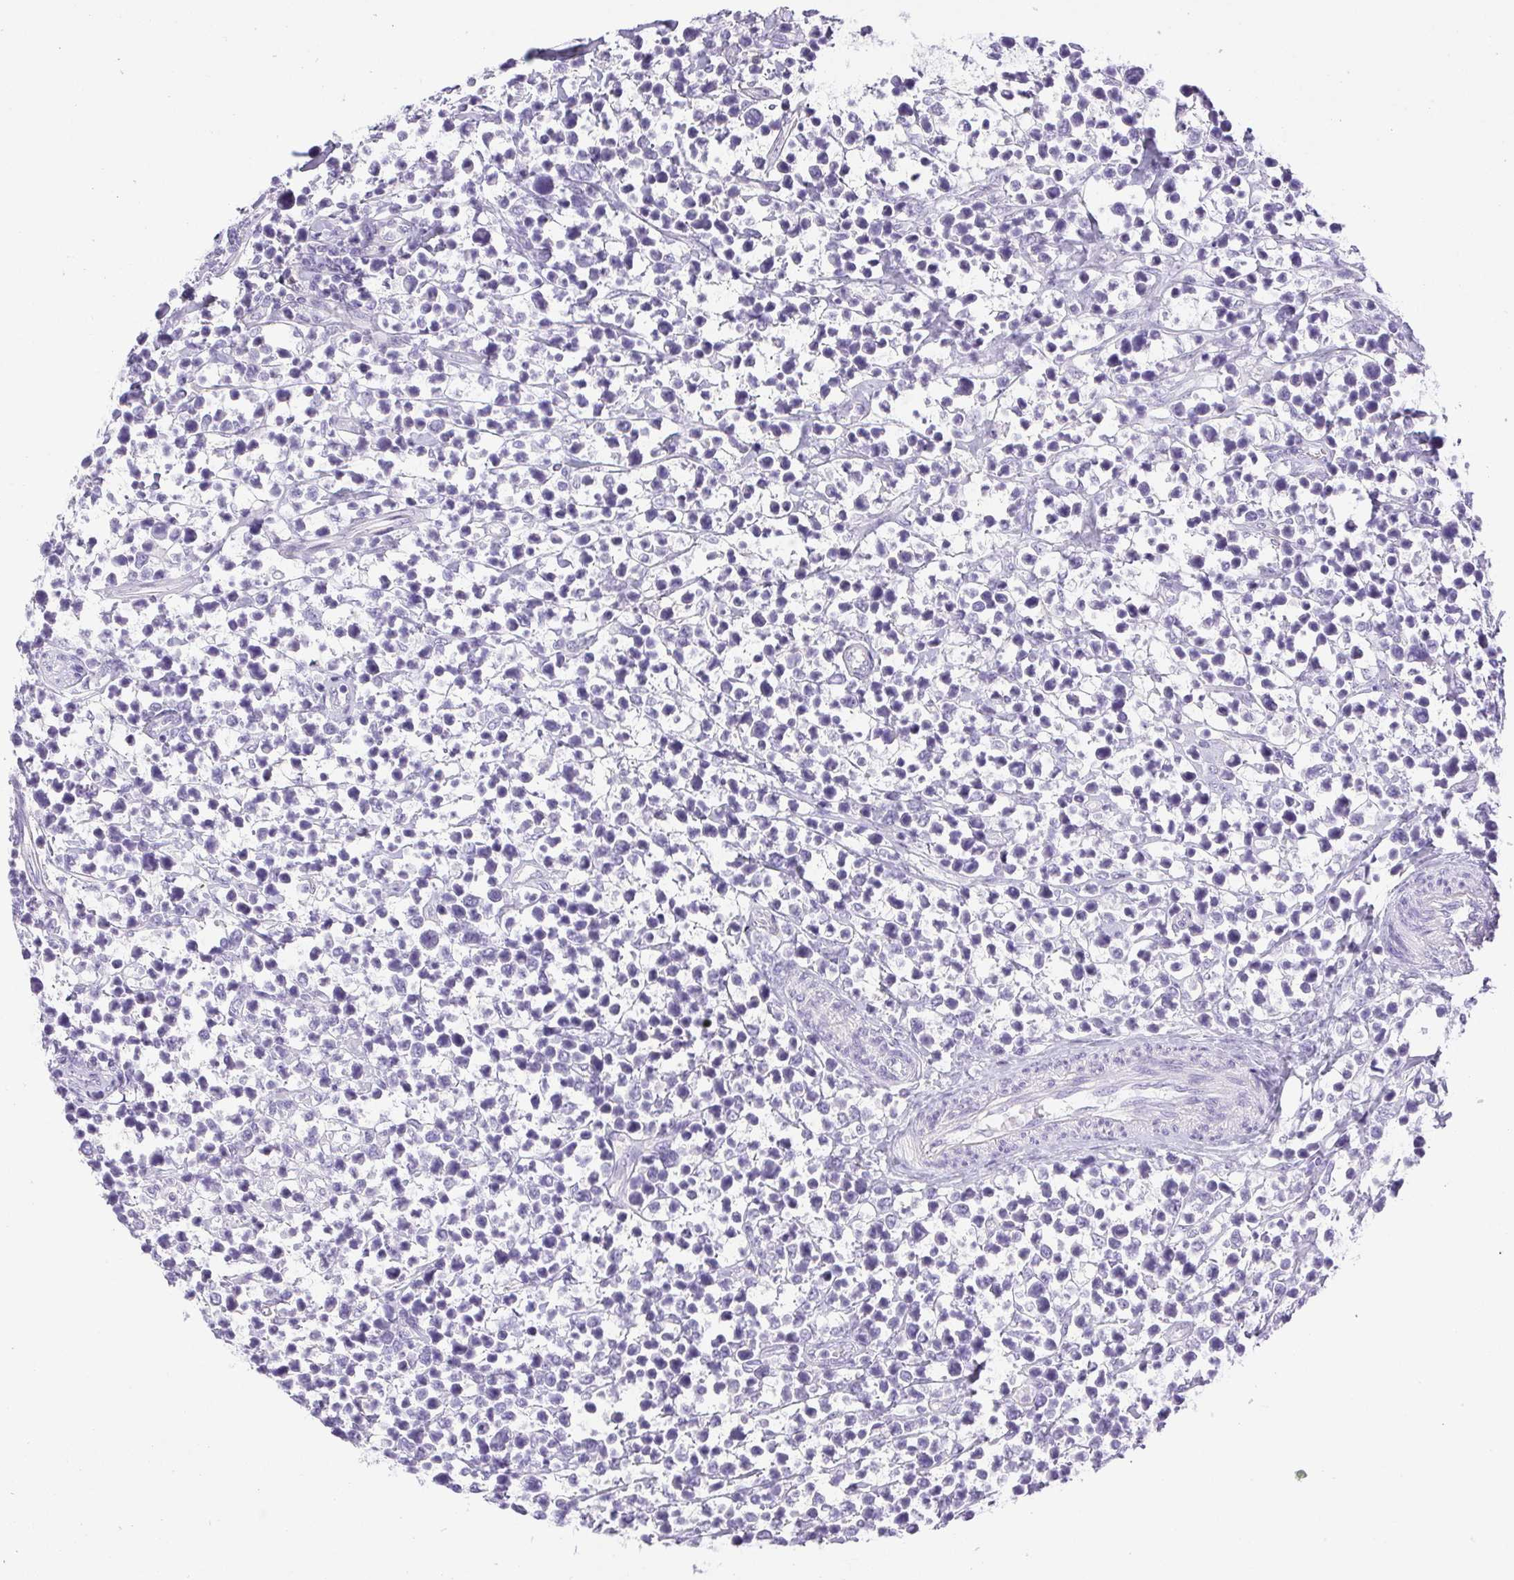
{"staining": {"intensity": "negative", "quantity": "none", "location": "none"}, "tissue": "lymphoma", "cell_type": "Tumor cells", "image_type": "cancer", "snomed": [{"axis": "morphology", "description": "Malignant lymphoma, non-Hodgkin's type, High grade"}, {"axis": "topography", "description": "Soft tissue"}], "caption": "Tumor cells show no significant protein expression in malignant lymphoma, non-Hodgkin's type (high-grade).", "gene": "HLA-G", "patient": {"sex": "female", "age": 56}}